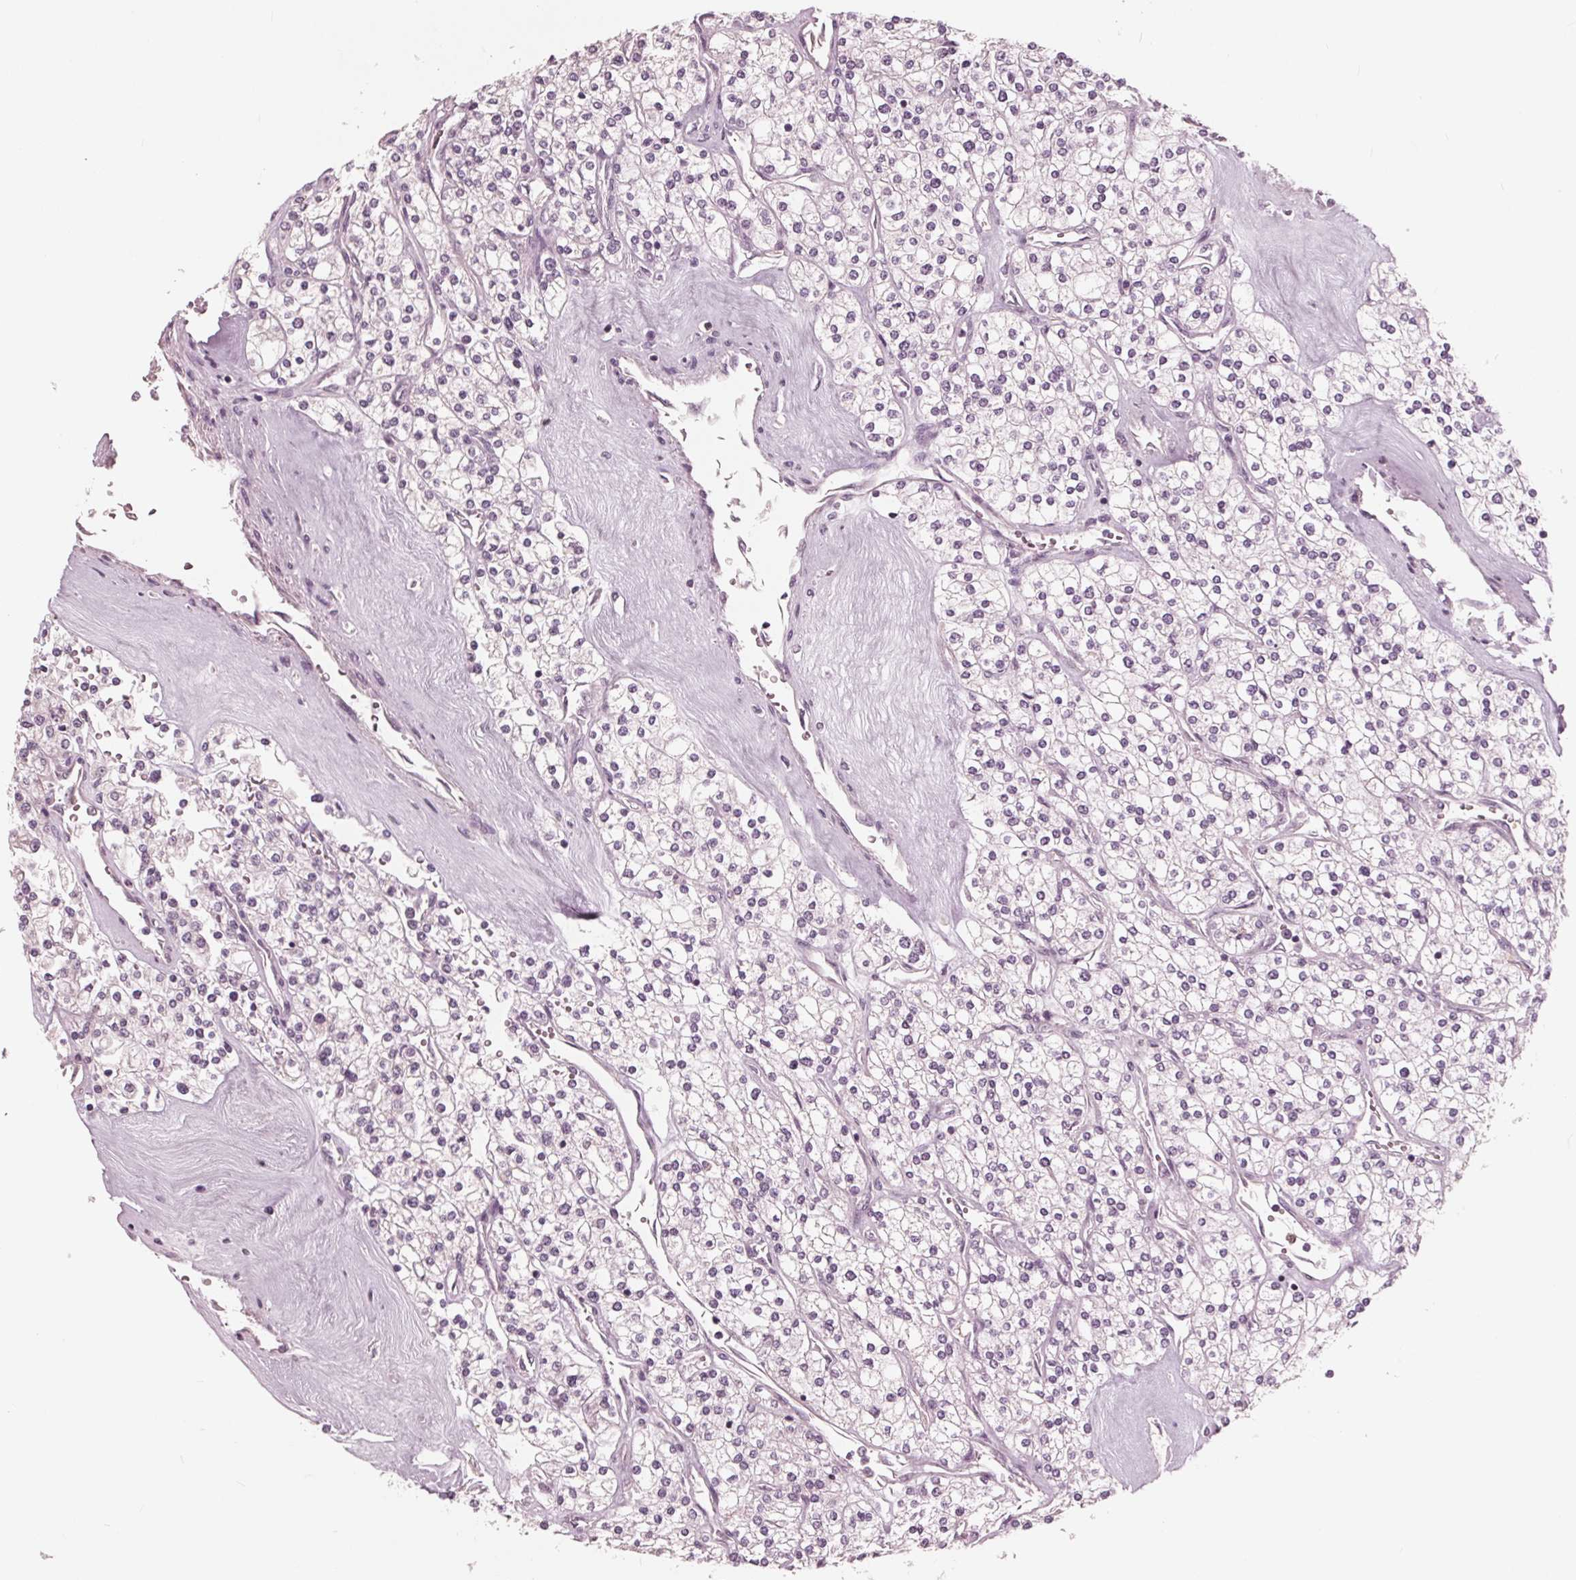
{"staining": {"intensity": "negative", "quantity": "none", "location": "none"}, "tissue": "renal cancer", "cell_type": "Tumor cells", "image_type": "cancer", "snomed": [{"axis": "morphology", "description": "Adenocarcinoma, NOS"}, {"axis": "topography", "description": "Kidney"}], "caption": "Protein analysis of renal adenocarcinoma exhibits no significant expression in tumor cells. (Stains: DAB (3,3'-diaminobenzidine) immunohistochemistry (IHC) with hematoxylin counter stain, Microscopy: brightfield microscopy at high magnification).", "gene": "ING3", "patient": {"sex": "male", "age": 80}}